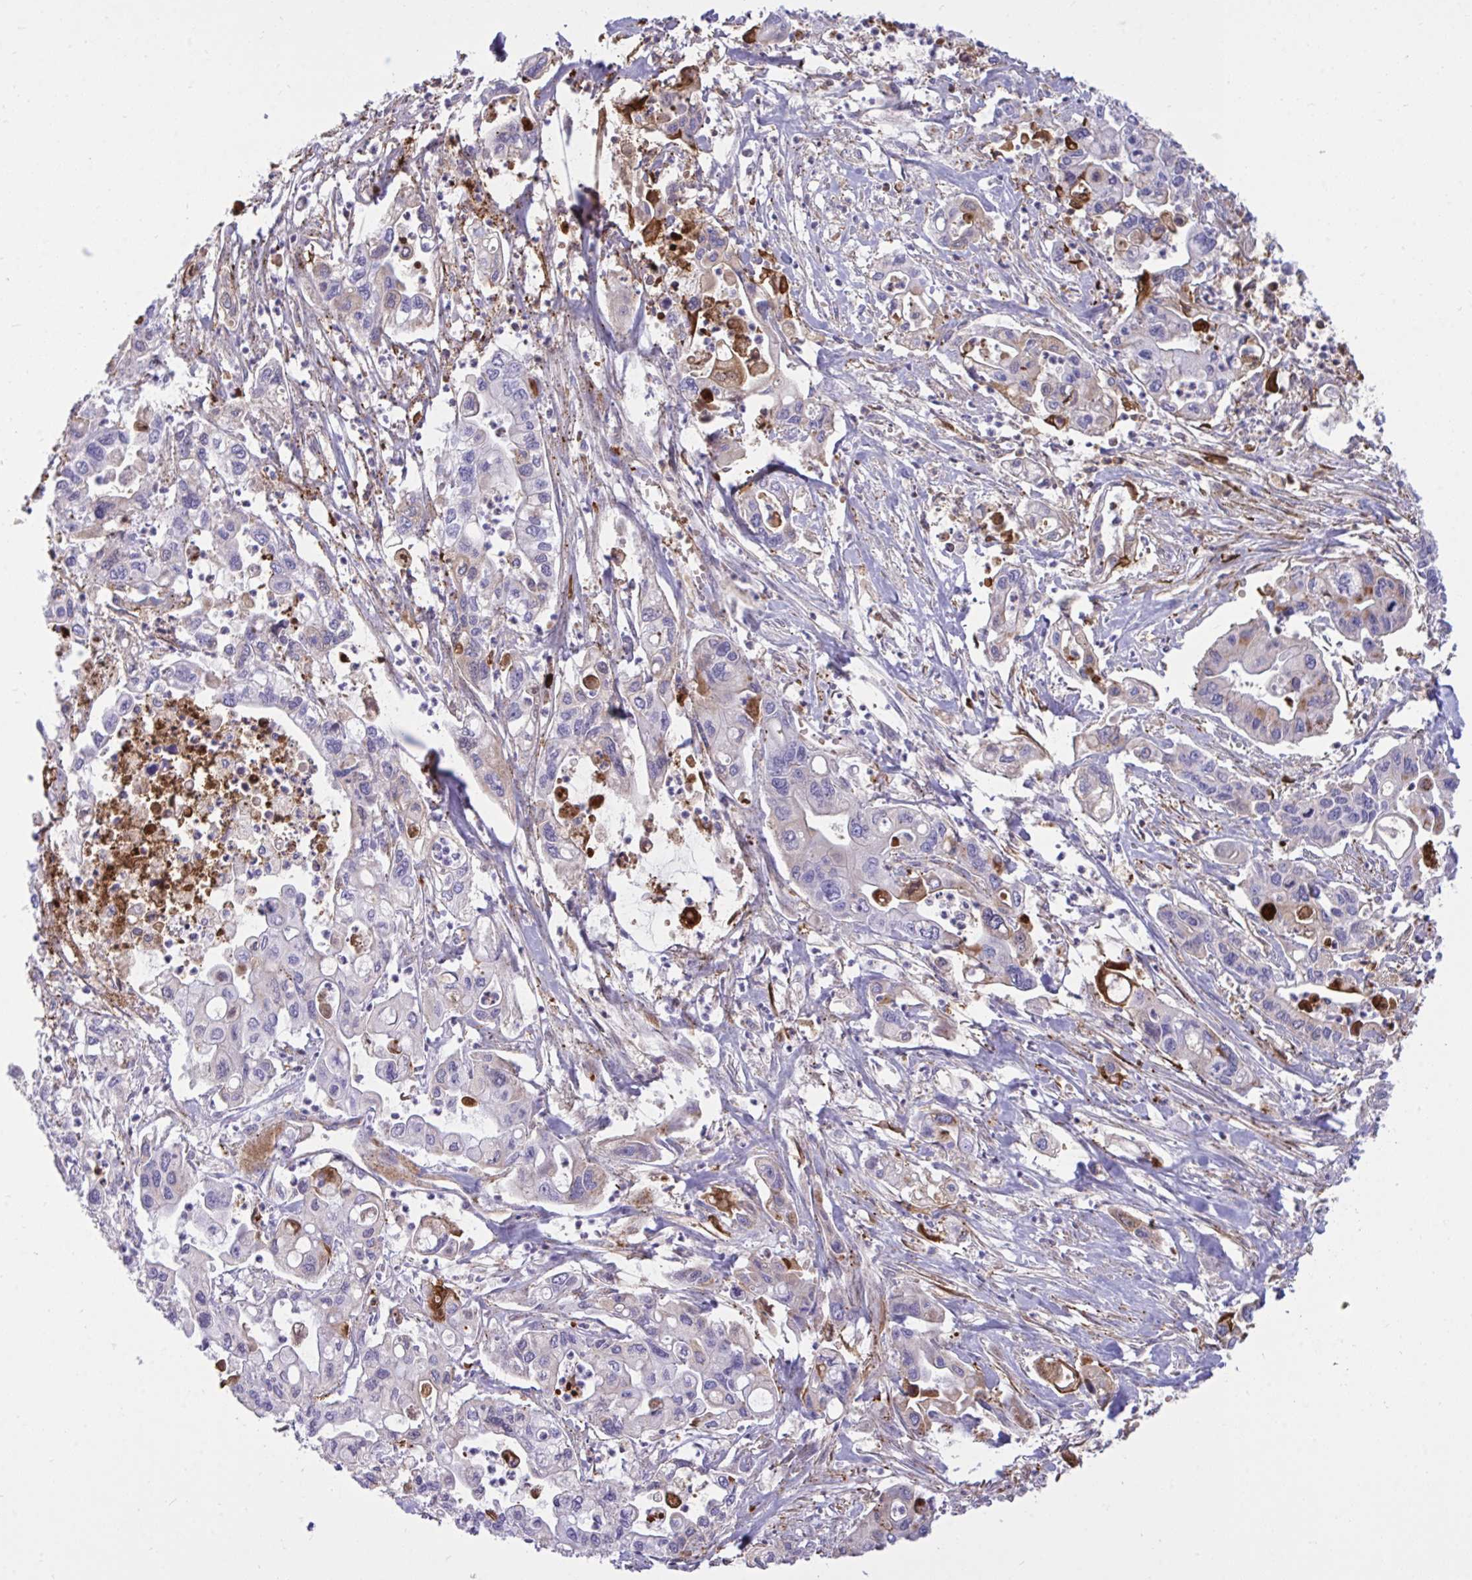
{"staining": {"intensity": "moderate", "quantity": "<25%", "location": "cytoplasmic/membranous"}, "tissue": "pancreatic cancer", "cell_type": "Tumor cells", "image_type": "cancer", "snomed": [{"axis": "morphology", "description": "Adenocarcinoma, NOS"}, {"axis": "topography", "description": "Pancreas"}], "caption": "Immunohistochemical staining of pancreatic cancer (adenocarcinoma) exhibits moderate cytoplasmic/membranous protein expression in approximately <25% of tumor cells.", "gene": "F2", "patient": {"sex": "male", "age": 62}}